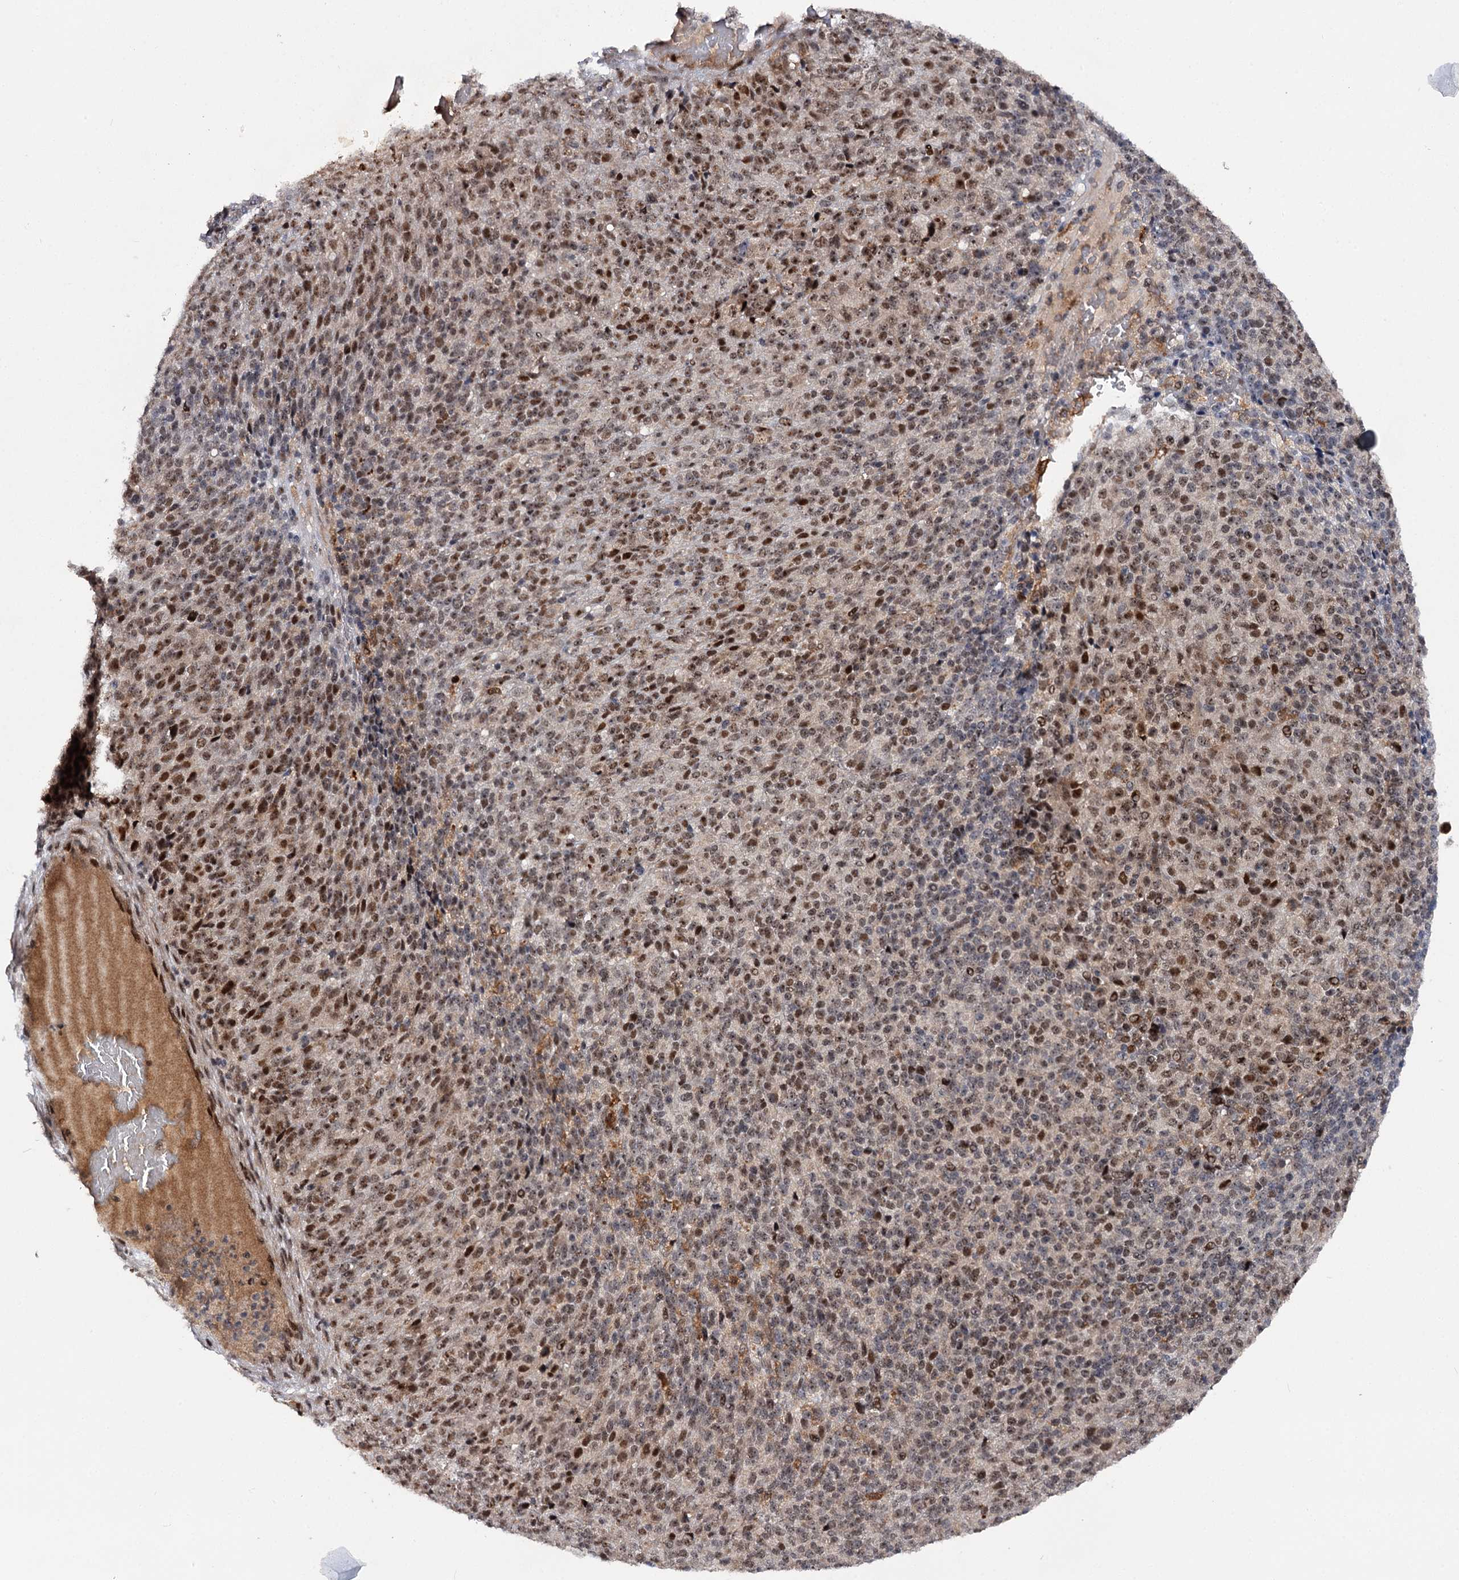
{"staining": {"intensity": "moderate", "quantity": ">75%", "location": "nuclear"}, "tissue": "melanoma", "cell_type": "Tumor cells", "image_type": "cancer", "snomed": [{"axis": "morphology", "description": "Malignant melanoma, Metastatic site"}, {"axis": "topography", "description": "Brain"}], "caption": "Approximately >75% of tumor cells in melanoma display moderate nuclear protein expression as visualized by brown immunohistochemical staining.", "gene": "BUD13", "patient": {"sex": "female", "age": 56}}